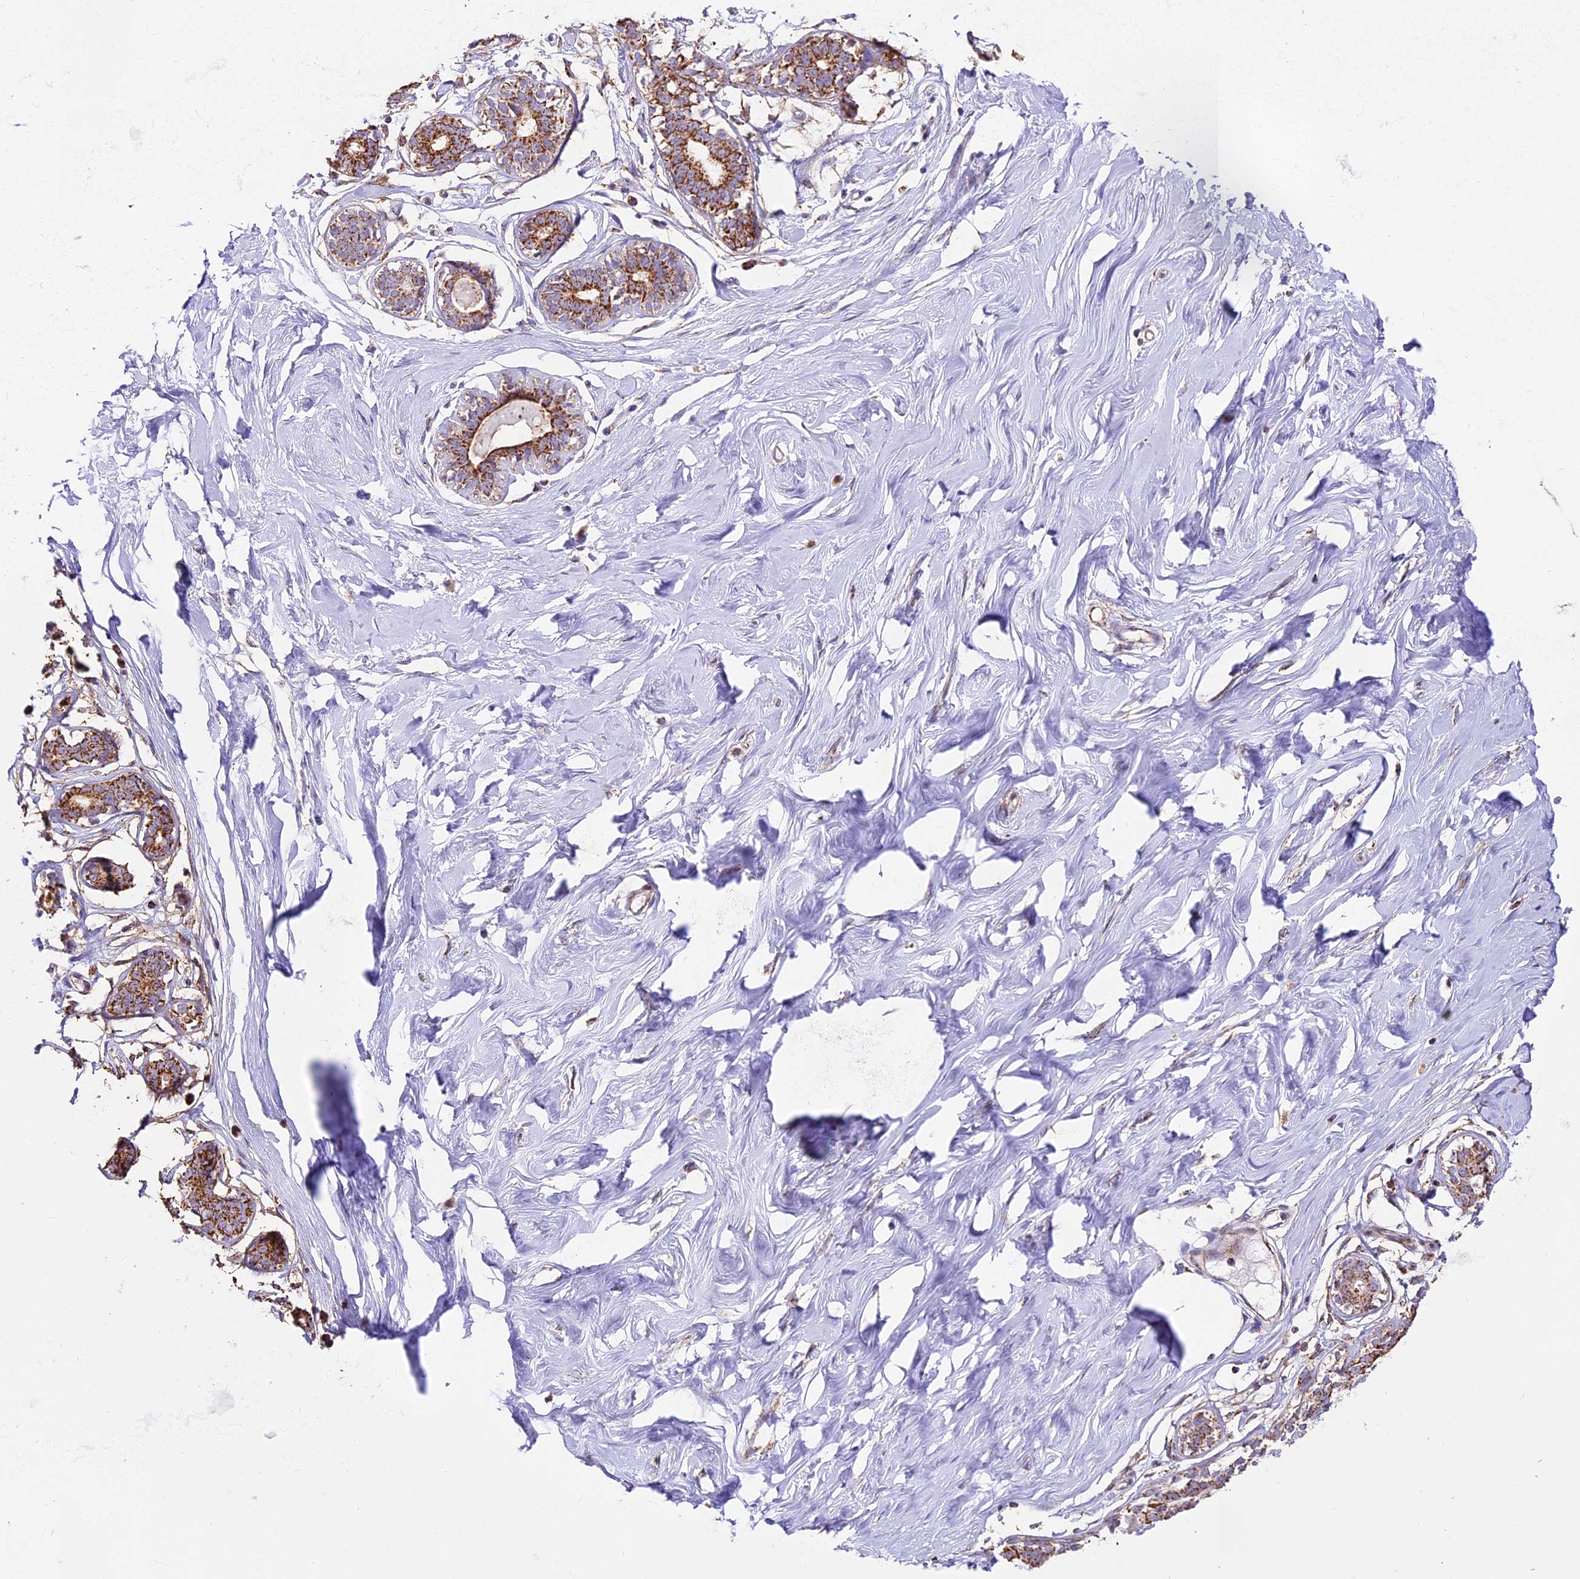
{"staining": {"intensity": "moderate", "quantity": ">75%", "location": "cytoplasmic/membranous"}, "tissue": "breast", "cell_type": "Adipocytes", "image_type": "normal", "snomed": [{"axis": "morphology", "description": "Normal tissue, NOS"}, {"axis": "morphology", "description": "Adenoma, NOS"}, {"axis": "topography", "description": "Breast"}], "caption": "Brown immunohistochemical staining in unremarkable breast displays moderate cytoplasmic/membranous positivity in about >75% of adipocytes.", "gene": "NDUFA8", "patient": {"sex": "female", "age": 23}}